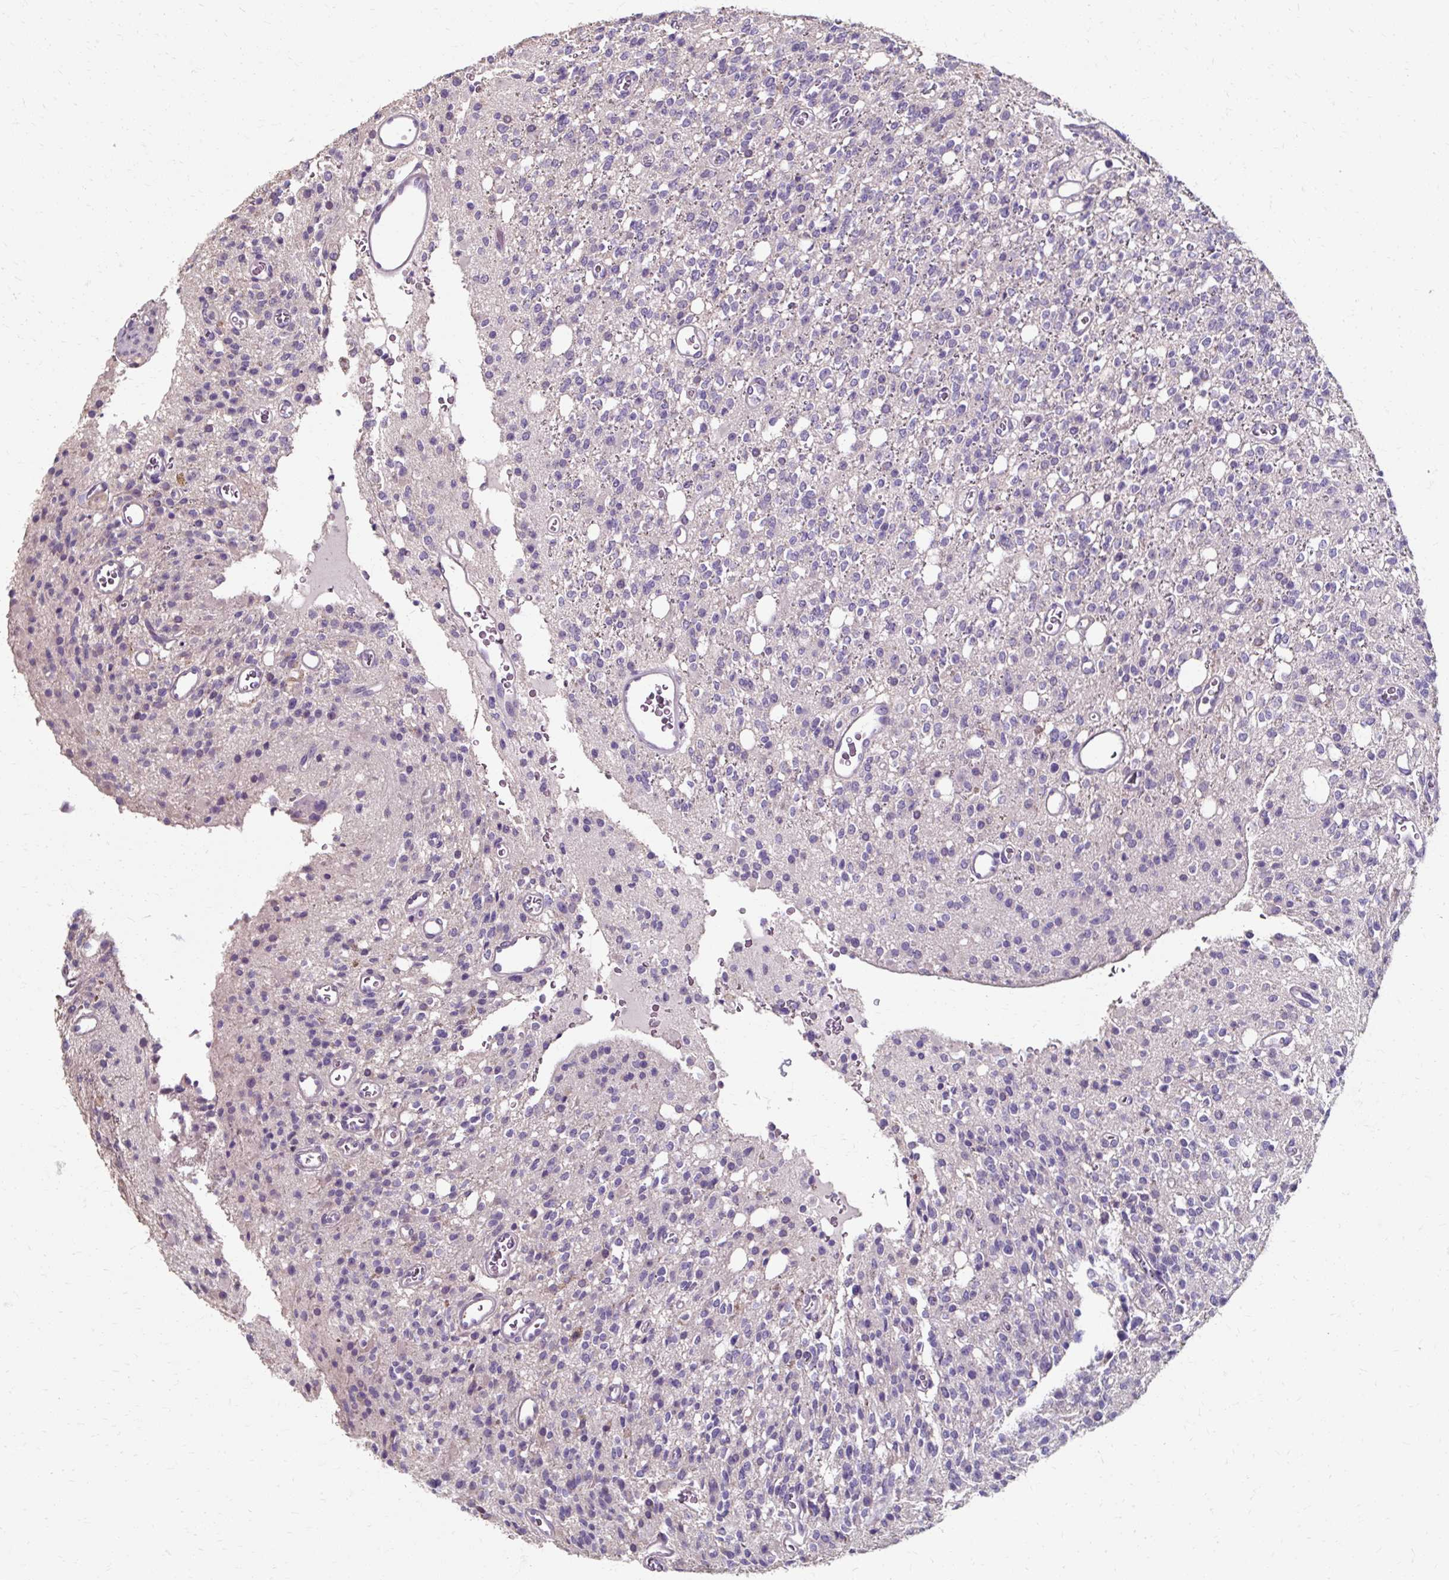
{"staining": {"intensity": "negative", "quantity": "none", "location": "none"}, "tissue": "glioma", "cell_type": "Tumor cells", "image_type": "cancer", "snomed": [{"axis": "morphology", "description": "Glioma, malignant, High grade"}, {"axis": "topography", "description": "Brain"}], "caption": "A micrograph of malignant glioma (high-grade) stained for a protein exhibits no brown staining in tumor cells.", "gene": "KLHL24", "patient": {"sex": "male", "age": 34}}